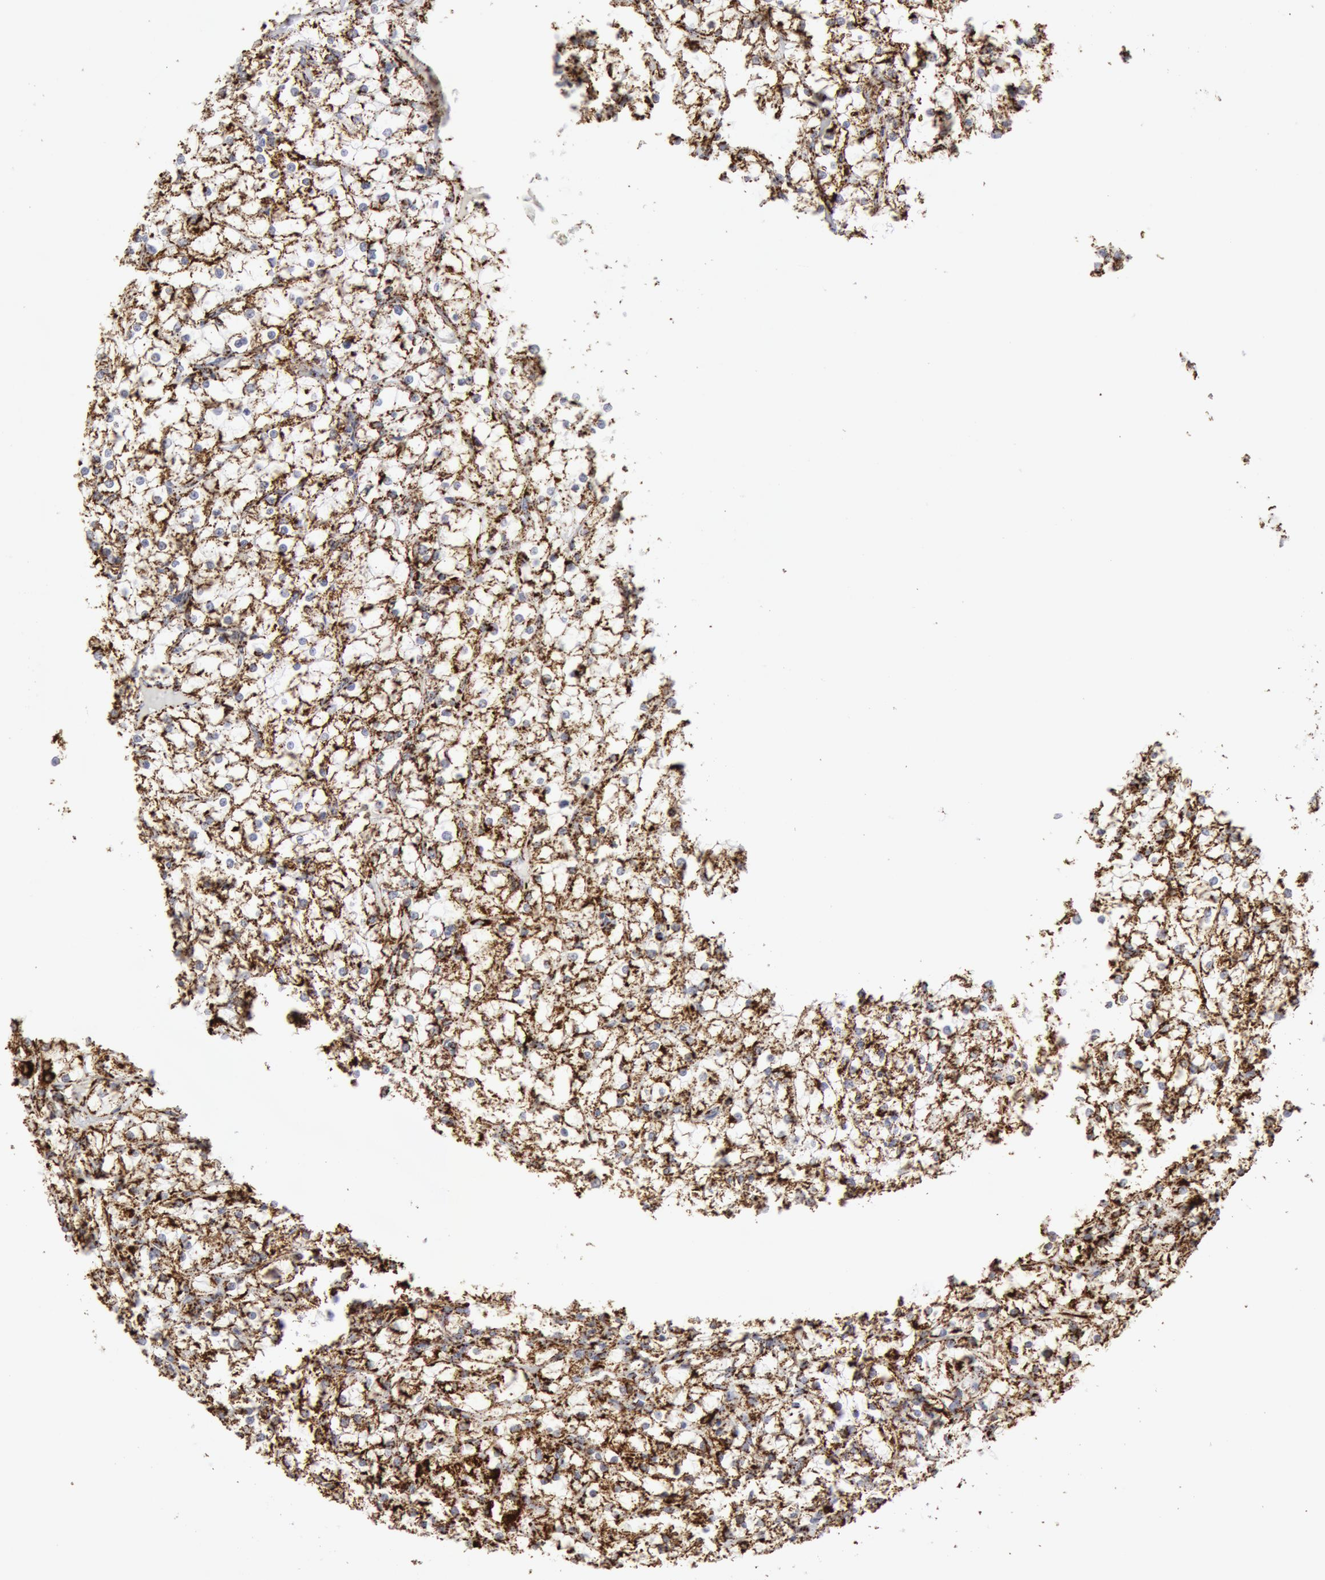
{"staining": {"intensity": "strong", "quantity": ">75%", "location": "cytoplasmic/membranous"}, "tissue": "renal cancer", "cell_type": "Tumor cells", "image_type": "cancer", "snomed": [{"axis": "morphology", "description": "Adenocarcinoma, NOS"}, {"axis": "topography", "description": "Kidney"}], "caption": "High-magnification brightfield microscopy of renal cancer stained with DAB (brown) and counterstained with hematoxylin (blue). tumor cells exhibit strong cytoplasmic/membranous staining is appreciated in approximately>75% of cells. (IHC, brightfield microscopy, high magnification).", "gene": "ATP5F1B", "patient": {"sex": "female", "age": 73}}